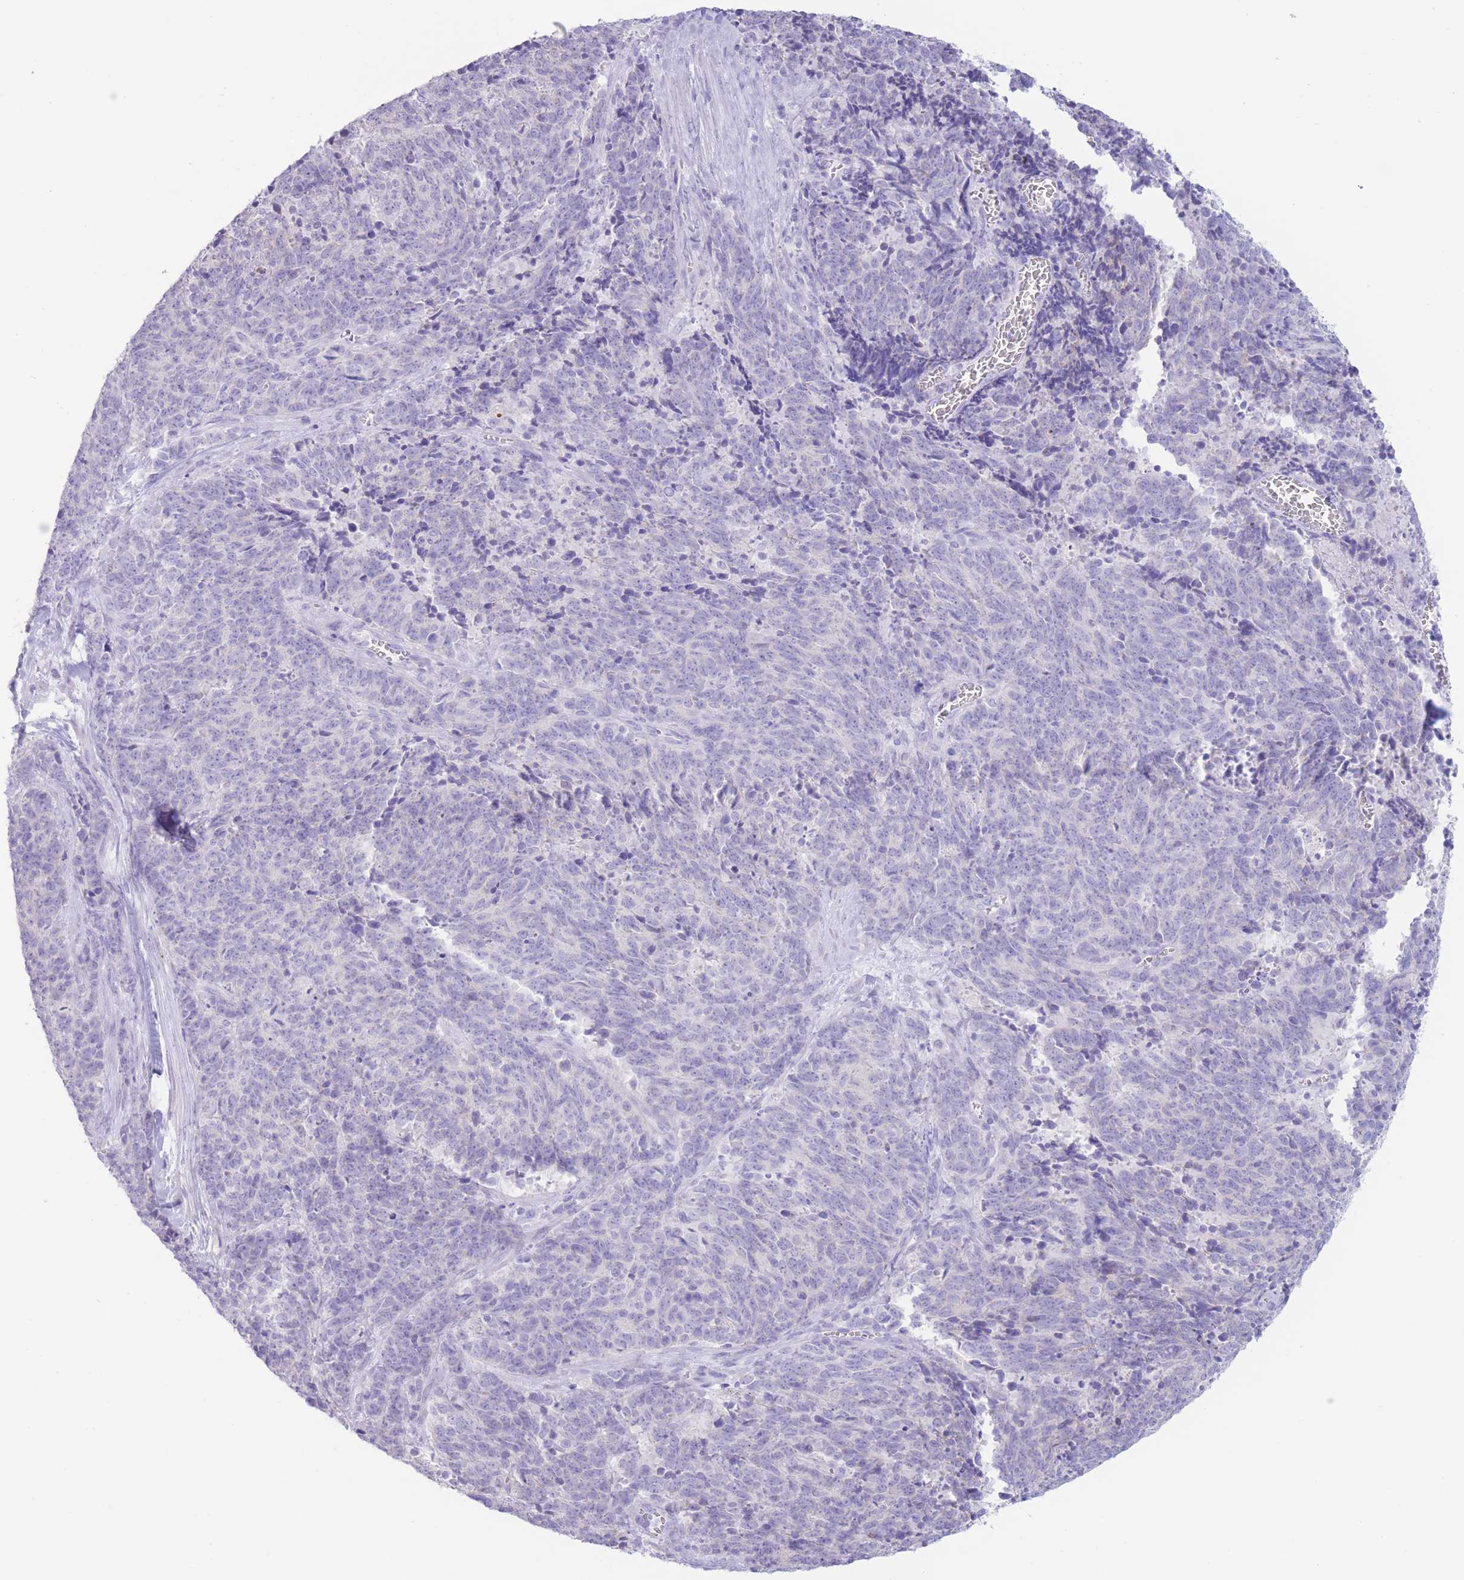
{"staining": {"intensity": "negative", "quantity": "none", "location": "none"}, "tissue": "cervical cancer", "cell_type": "Tumor cells", "image_type": "cancer", "snomed": [{"axis": "morphology", "description": "Squamous cell carcinoma, NOS"}, {"axis": "topography", "description": "Cervix"}], "caption": "The photomicrograph shows no staining of tumor cells in cervical squamous cell carcinoma. Nuclei are stained in blue.", "gene": "FAH", "patient": {"sex": "female", "age": 29}}